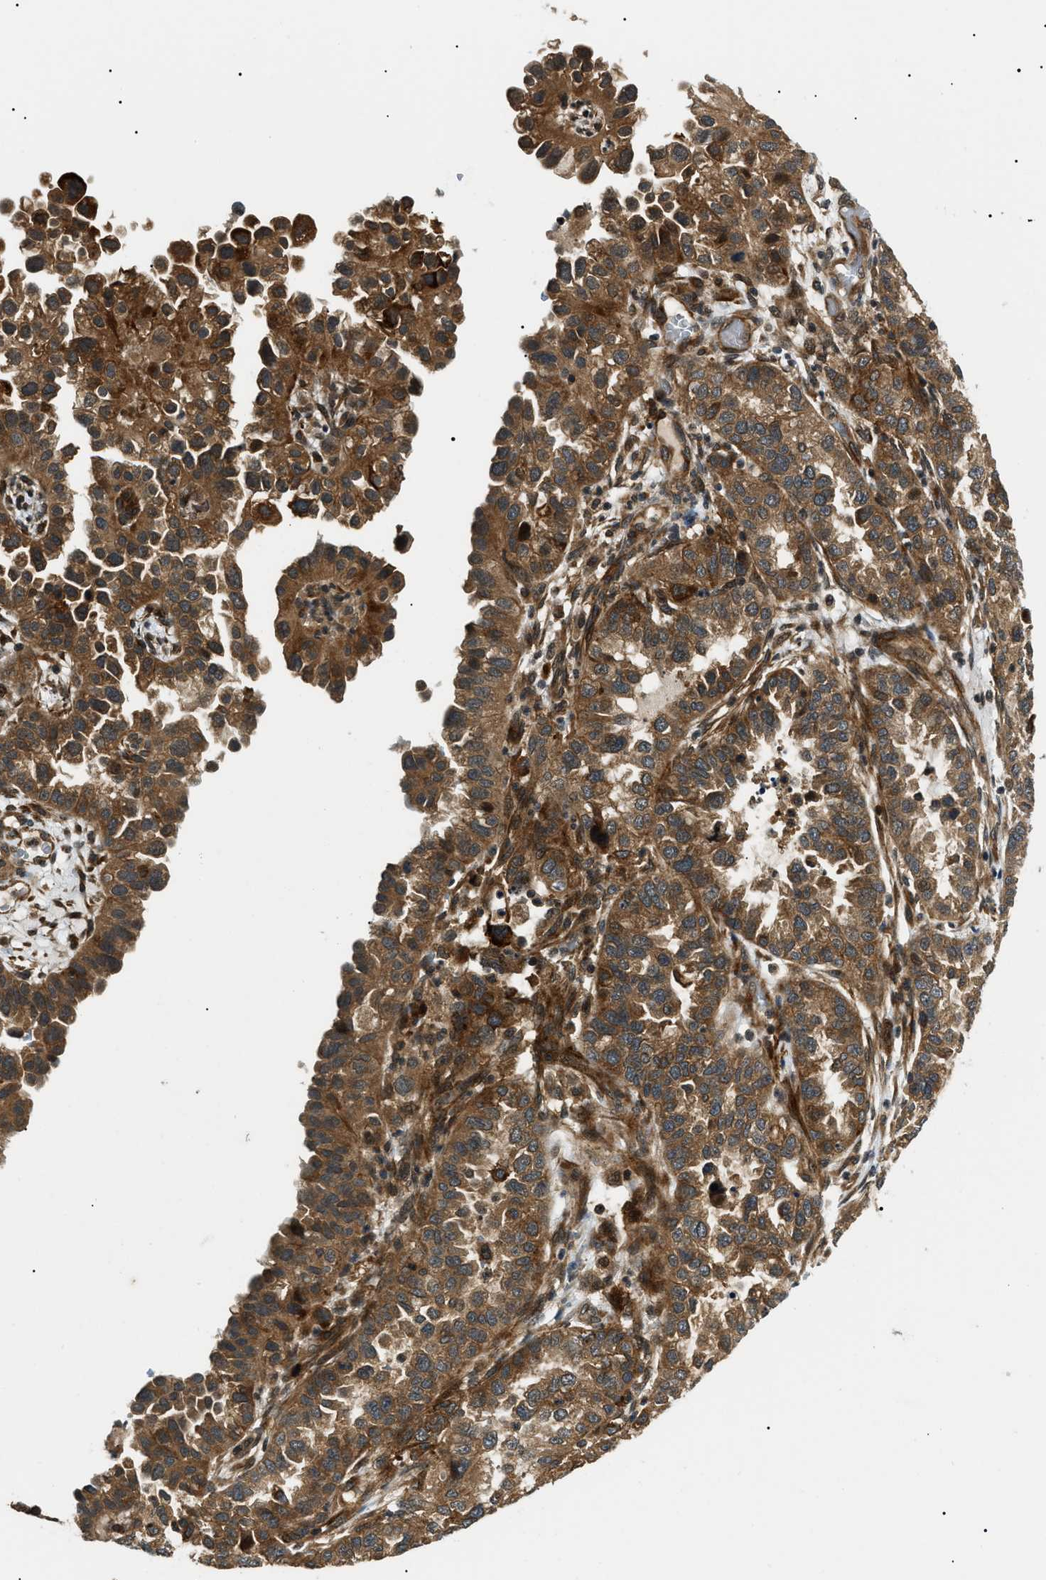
{"staining": {"intensity": "moderate", "quantity": ">75%", "location": "cytoplasmic/membranous"}, "tissue": "endometrial cancer", "cell_type": "Tumor cells", "image_type": "cancer", "snomed": [{"axis": "morphology", "description": "Adenocarcinoma, NOS"}, {"axis": "topography", "description": "Endometrium"}], "caption": "Immunohistochemical staining of human endometrial adenocarcinoma demonstrates medium levels of moderate cytoplasmic/membranous protein expression in about >75% of tumor cells.", "gene": "ATP6AP1", "patient": {"sex": "female", "age": 85}}